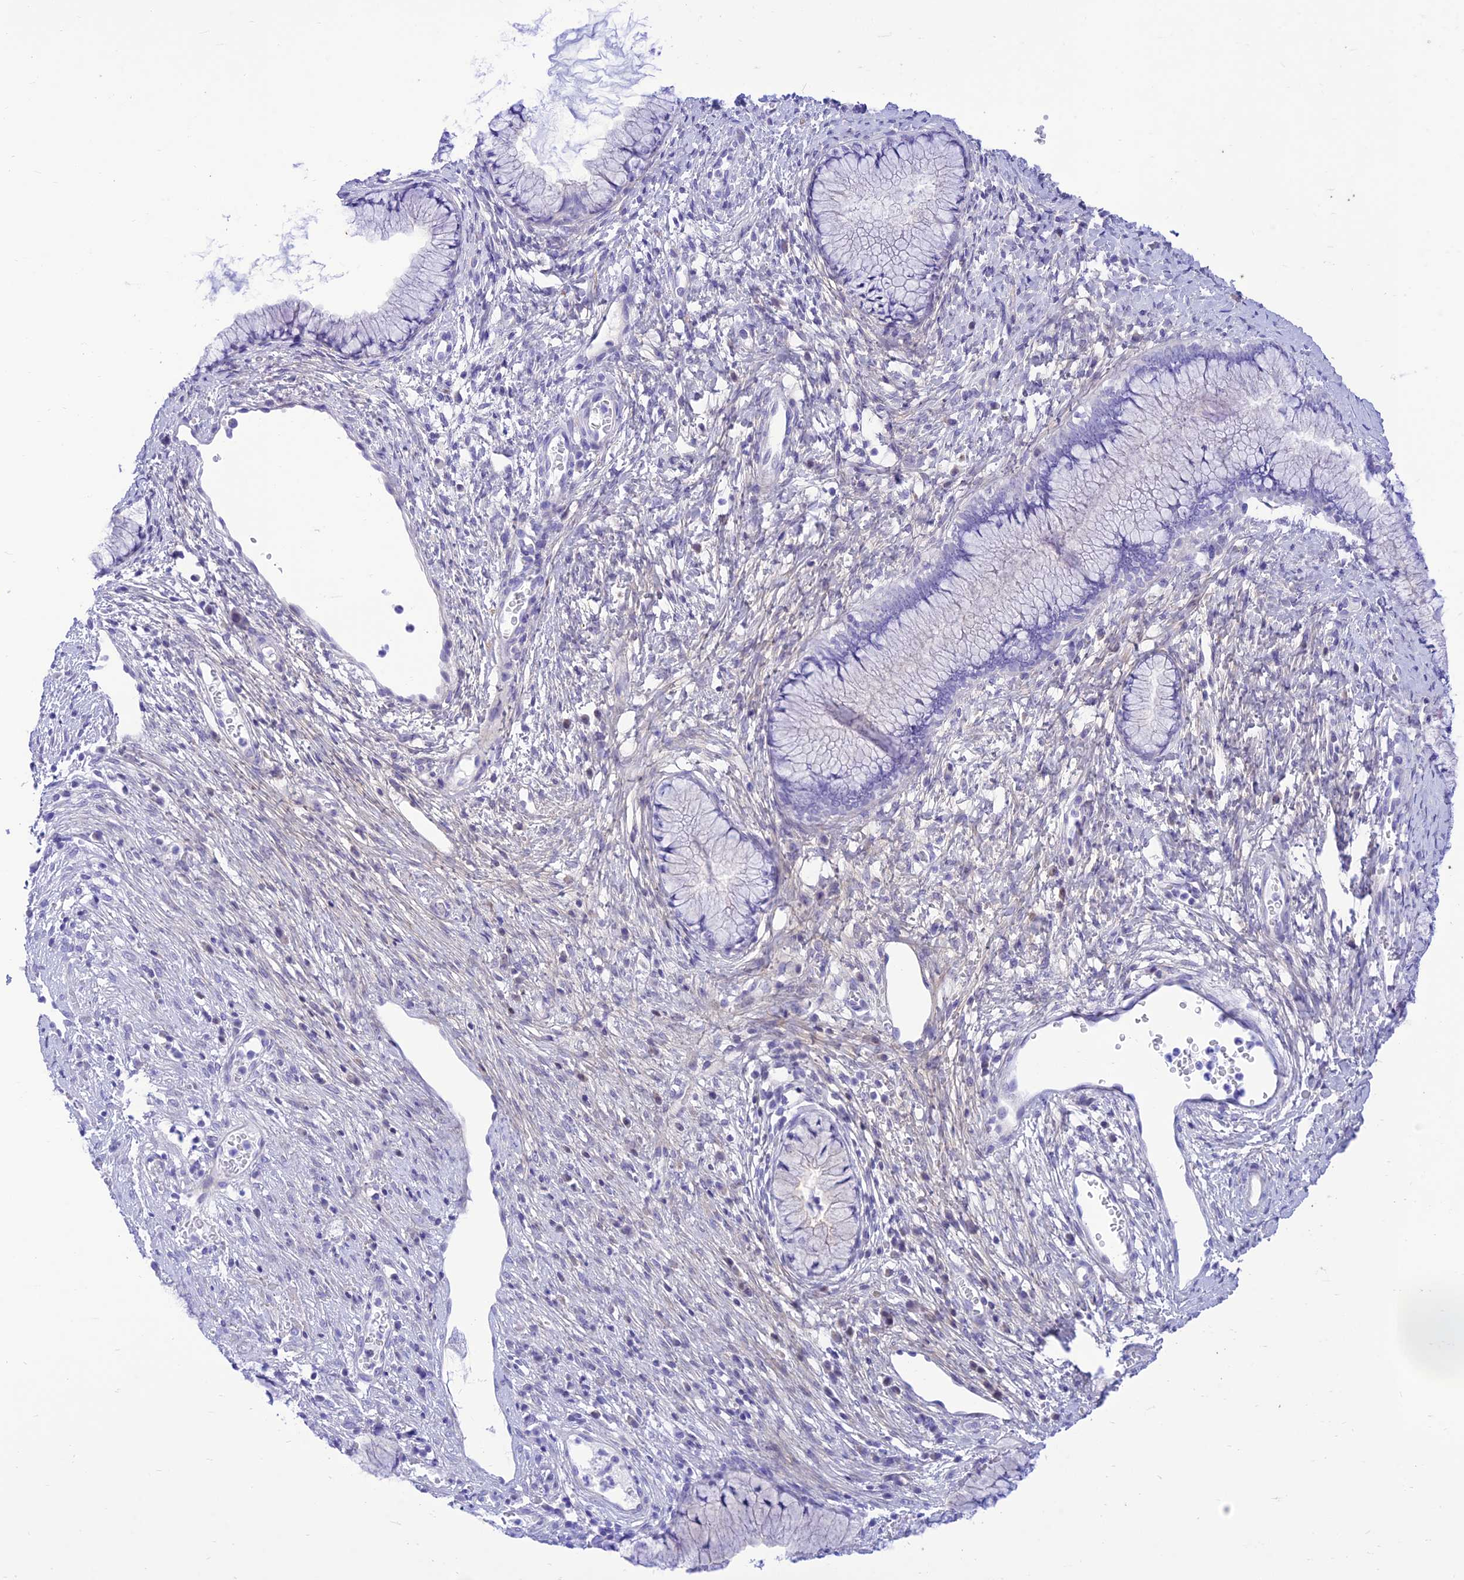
{"staining": {"intensity": "negative", "quantity": "none", "location": "none"}, "tissue": "cervix", "cell_type": "Glandular cells", "image_type": "normal", "snomed": [{"axis": "morphology", "description": "Normal tissue, NOS"}, {"axis": "topography", "description": "Cervix"}], "caption": "A high-resolution micrograph shows immunohistochemistry (IHC) staining of unremarkable cervix, which reveals no significant expression in glandular cells.", "gene": "PRNP", "patient": {"sex": "female", "age": 42}}